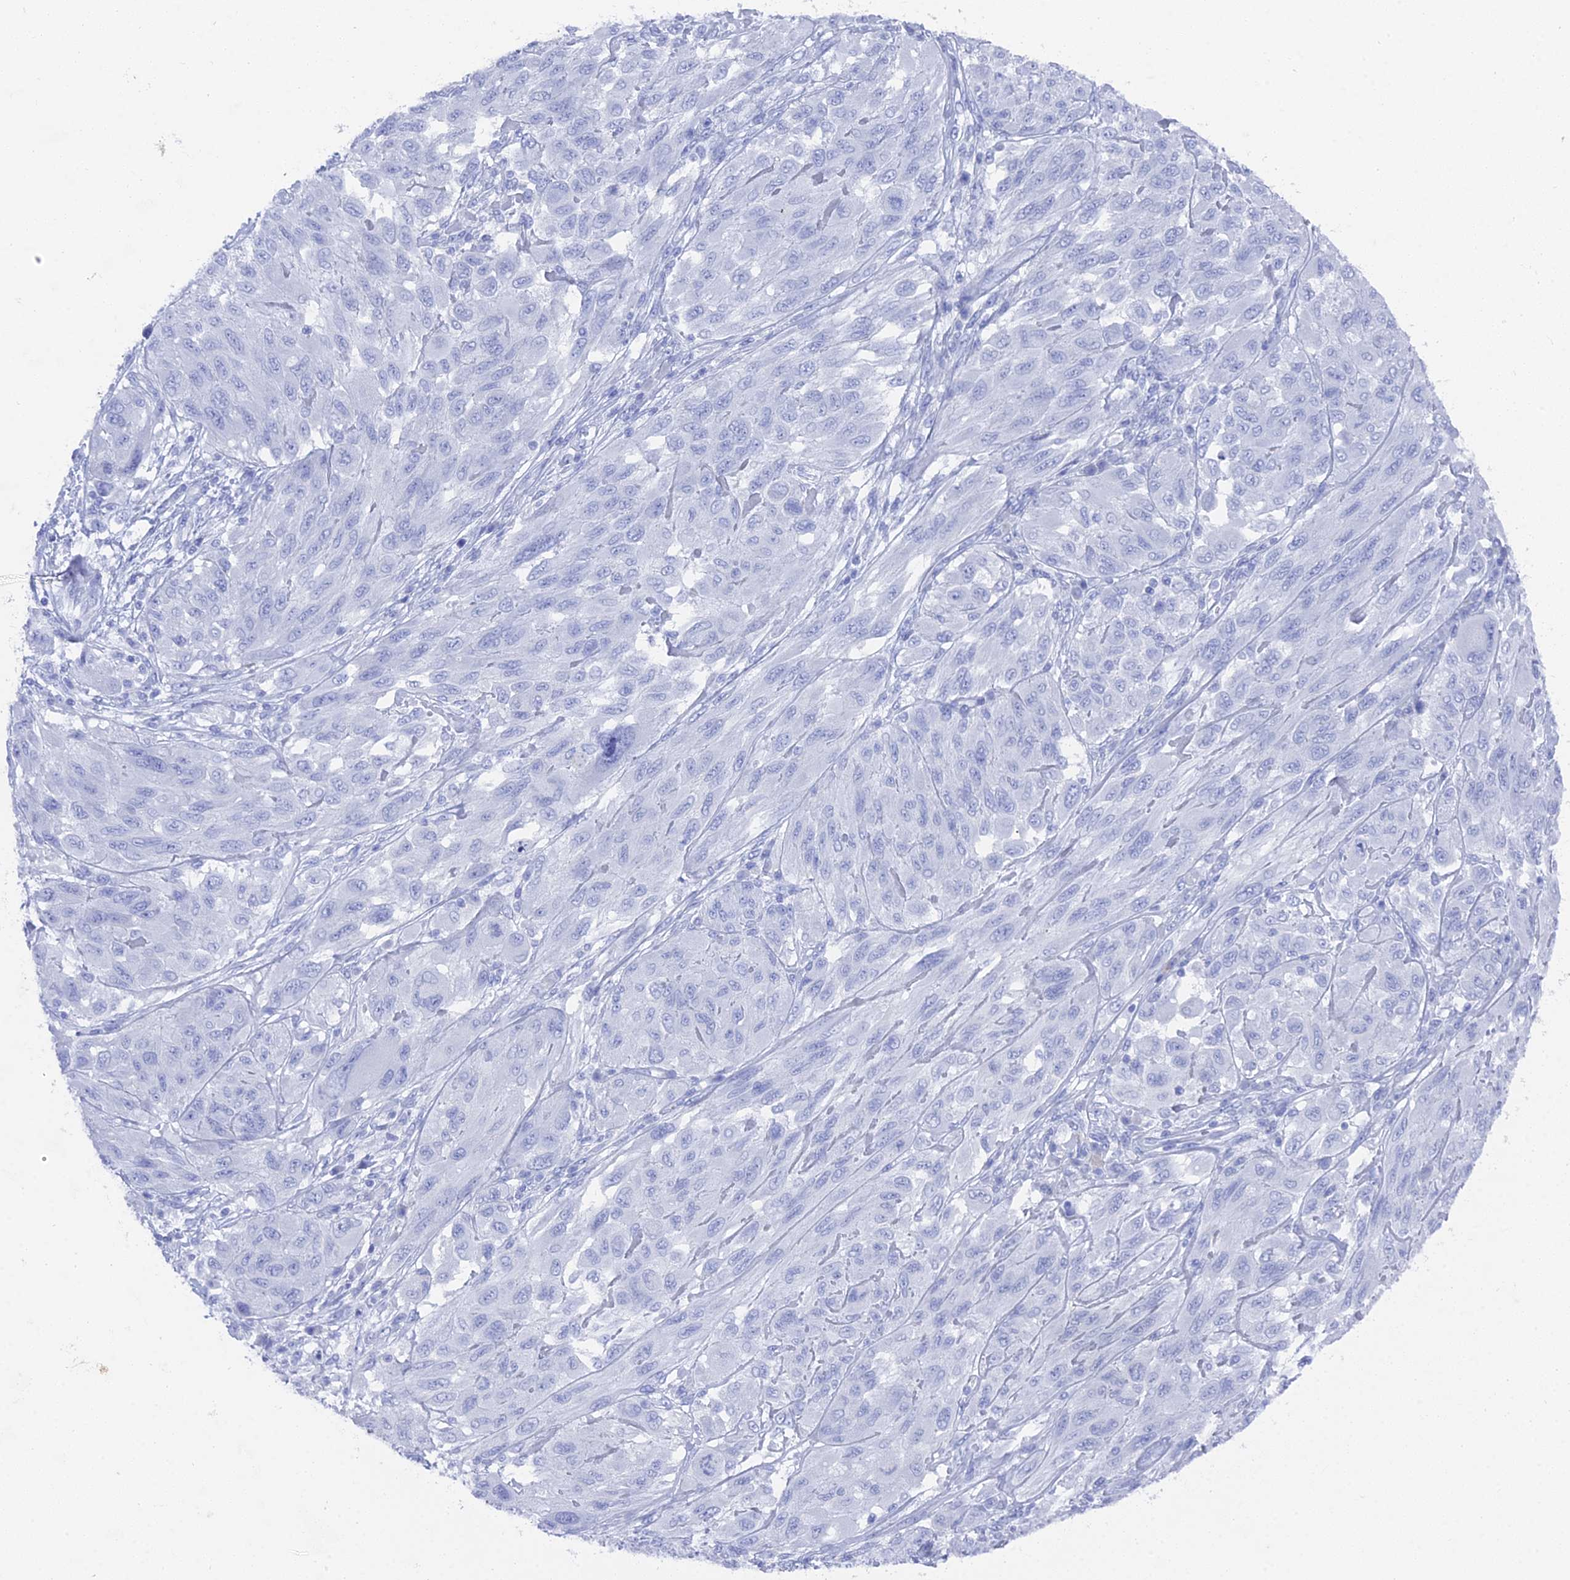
{"staining": {"intensity": "negative", "quantity": "none", "location": "none"}, "tissue": "melanoma", "cell_type": "Tumor cells", "image_type": "cancer", "snomed": [{"axis": "morphology", "description": "Malignant melanoma, NOS"}, {"axis": "topography", "description": "Skin"}], "caption": "IHC of melanoma reveals no staining in tumor cells.", "gene": "ENPP3", "patient": {"sex": "female", "age": 91}}